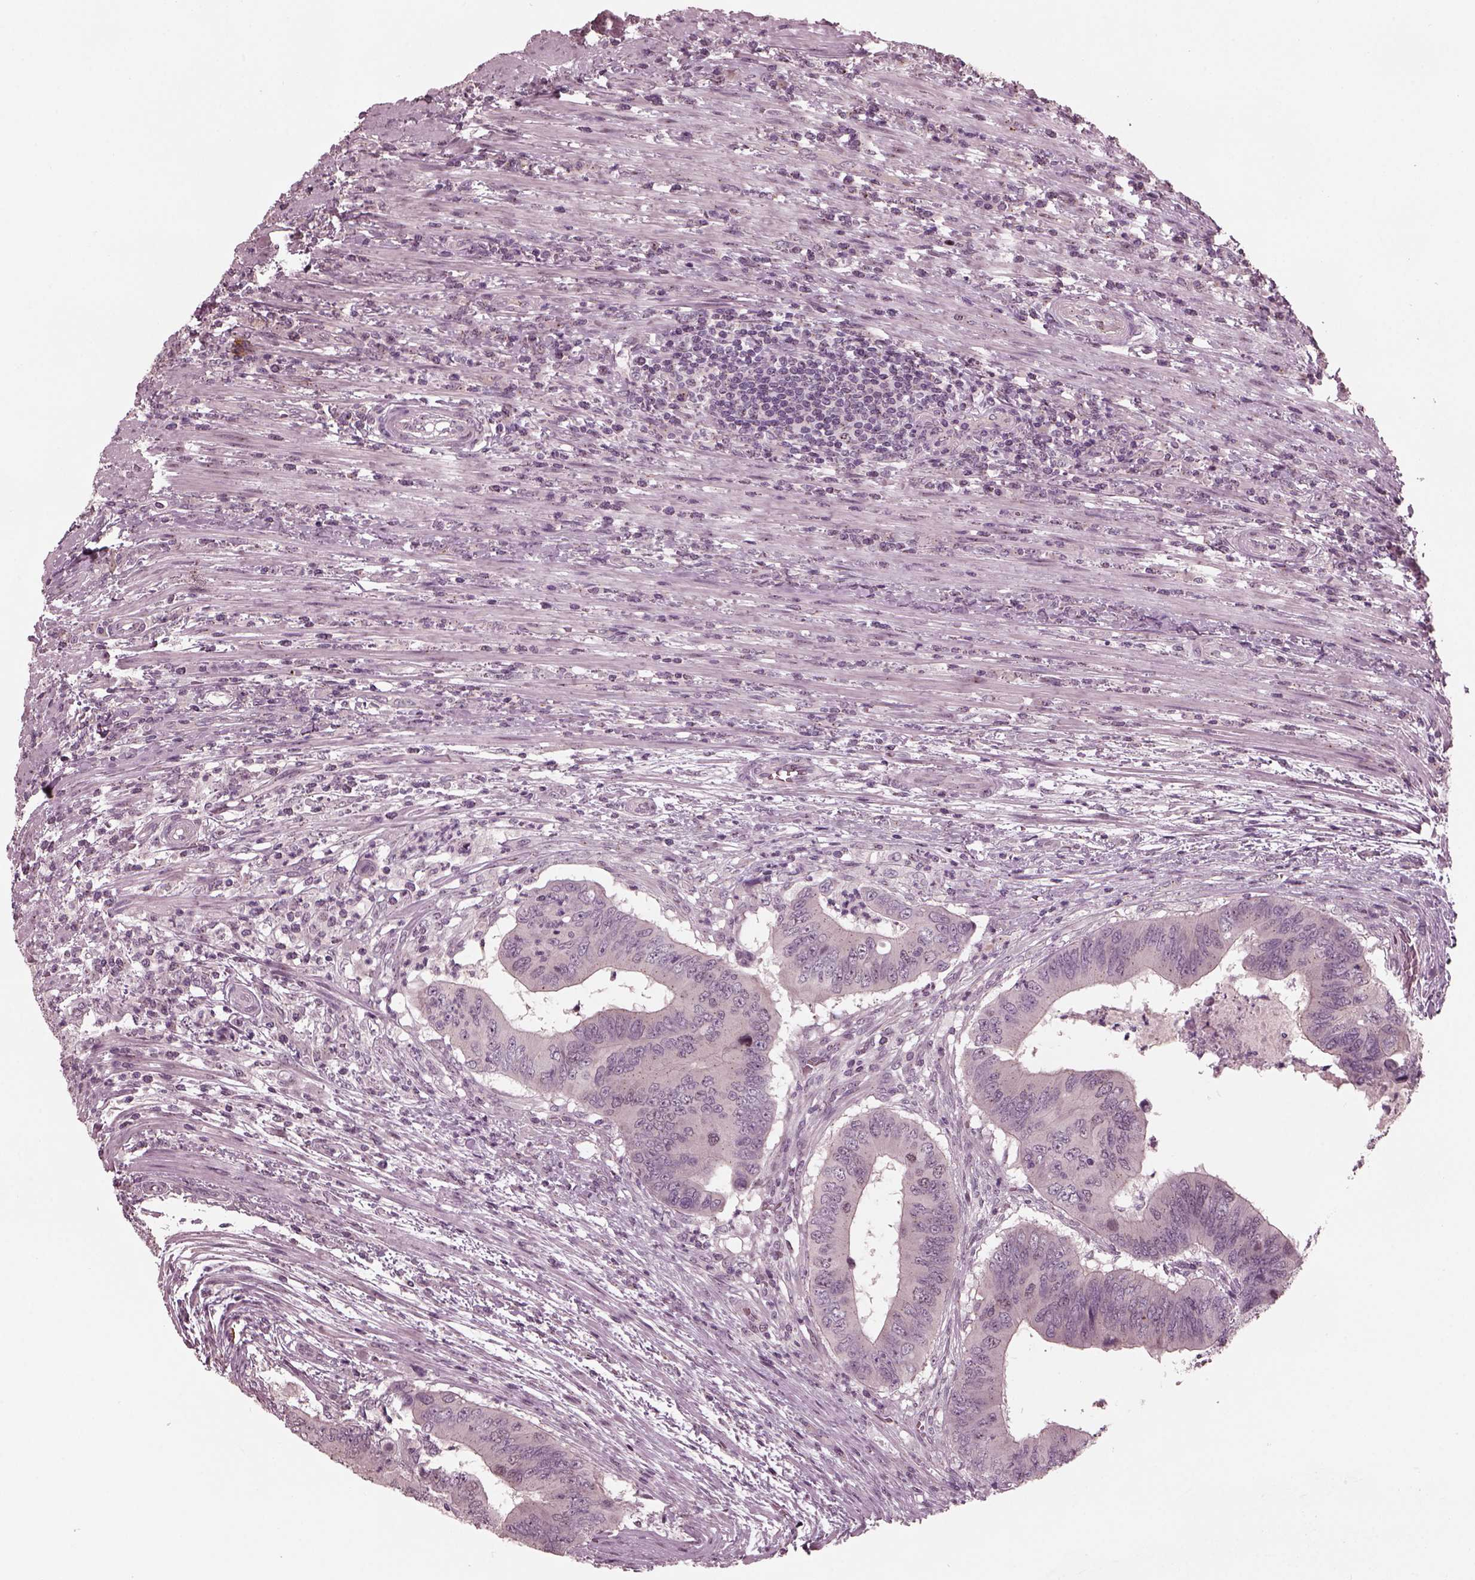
{"staining": {"intensity": "negative", "quantity": "none", "location": "none"}, "tissue": "colorectal cancer", "cell_type": "Tumor cells", "image_type": "cancer", "snomed": [{"axis": "morphology", "description": "Adenocarcinoma, NOS"}, {"axis": "topography", "description": "Colon"}], "caption": "Photomicrograph shows no significant protein expression in tumor cells of adenocarcinoma (colorectal).", "gene": "SAXO1", "patient": {"sex": "male", "age": 53}}